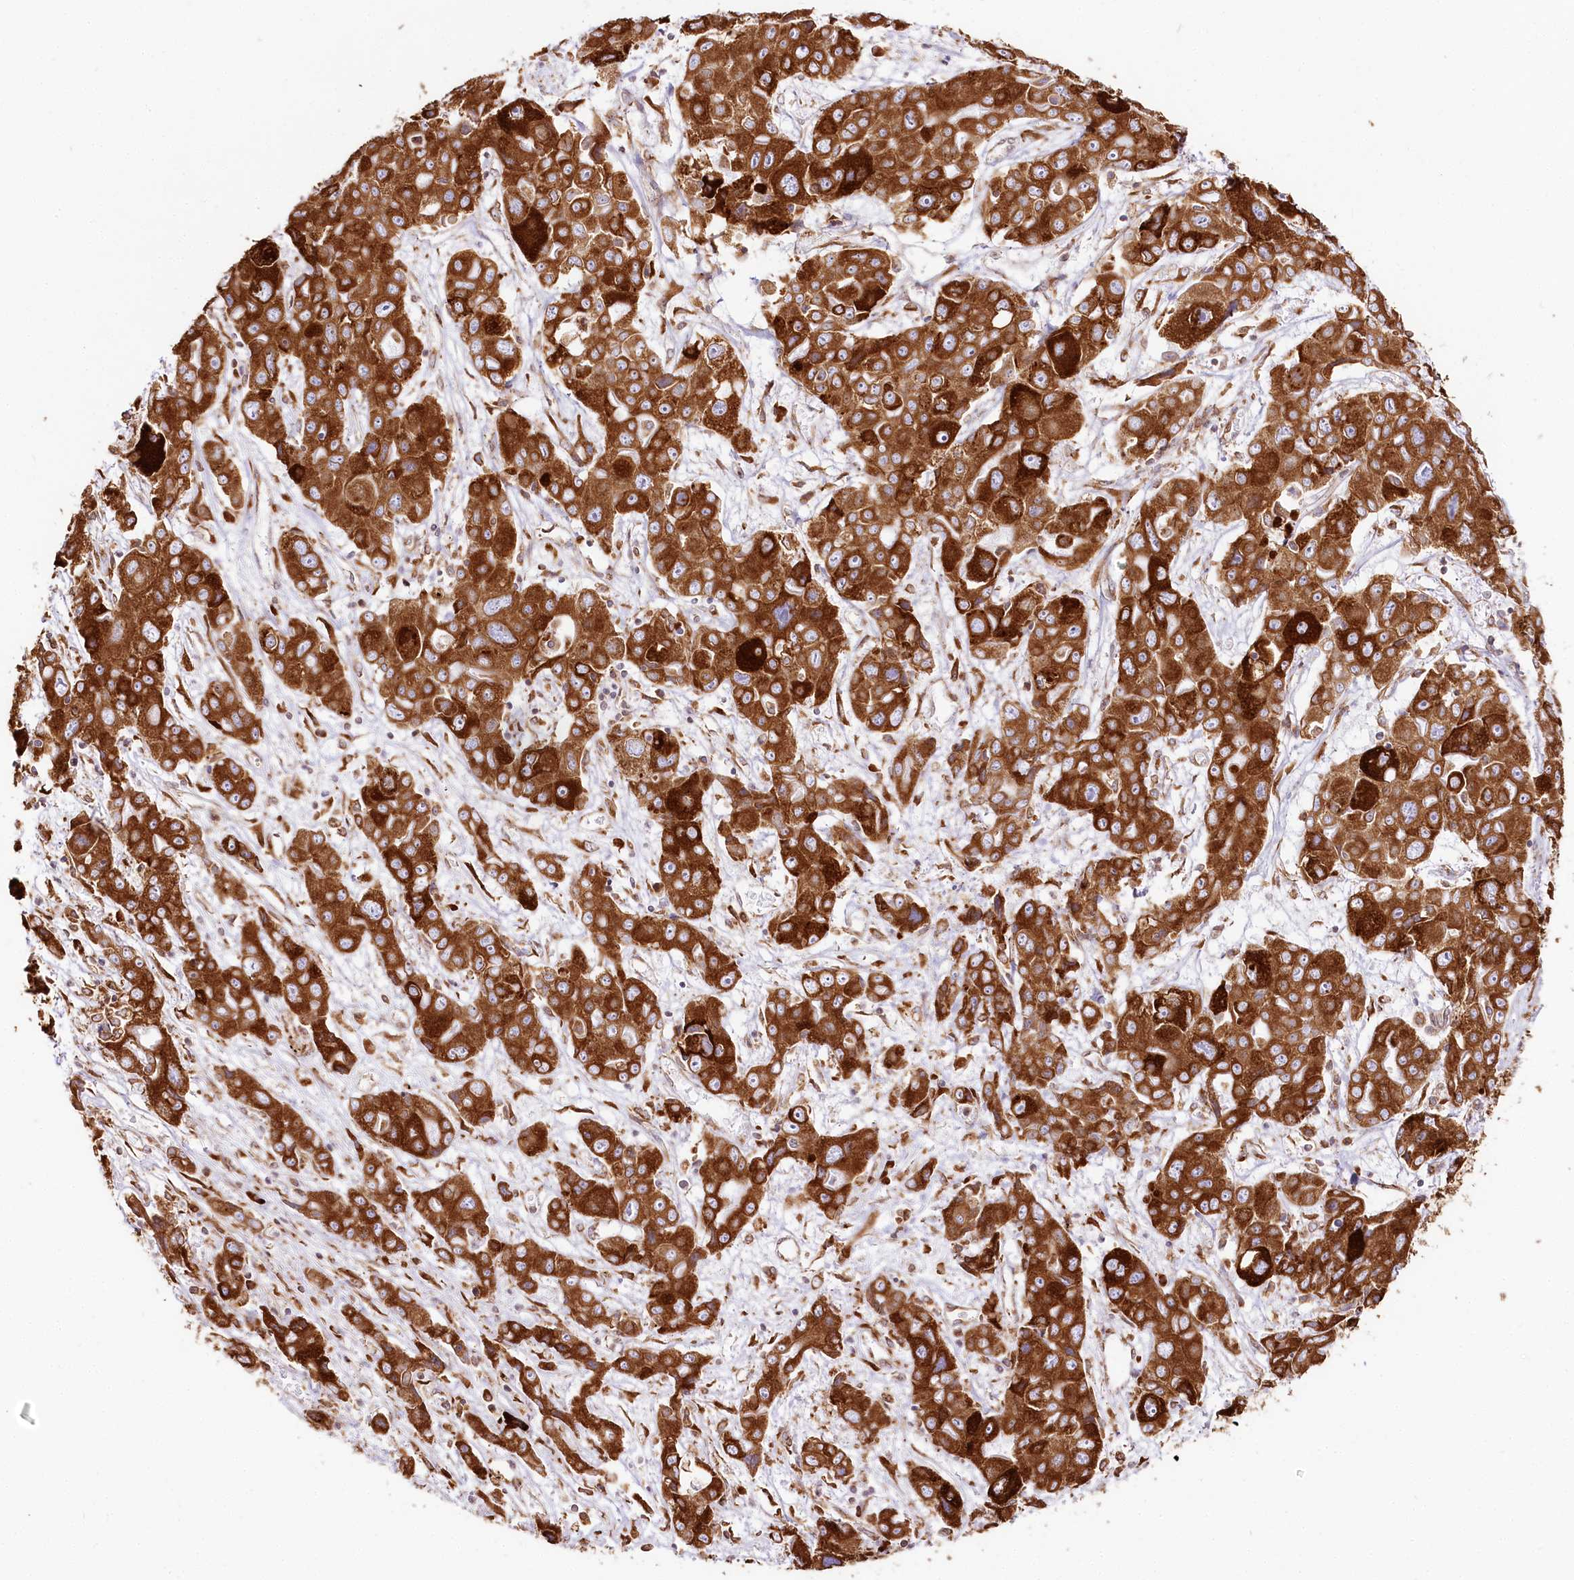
{"staining": {"intensity": "strong", "quantity": ">75%", "location": "cytoplasmic/membranous"}, "tissue": "liver cancer", "cell_type": "Tumor cells", "image_type": "cancer", "snomed": [{"axis": "morphology", "description": "Cholangiocarcinoma"}, {"axis": "topography", "description": "Liver"}], "caption": "Protein analysis of liver cancer (cholangiocarcinoma) tissue exhibits strong cytoplasmic/membranous expression in approximately >75% of tumor cells. (Brightfield microscopy of DAB IHC at high magnification).", "gene": "CNPY2", "patient": {"sex": "male", "age": 67}}